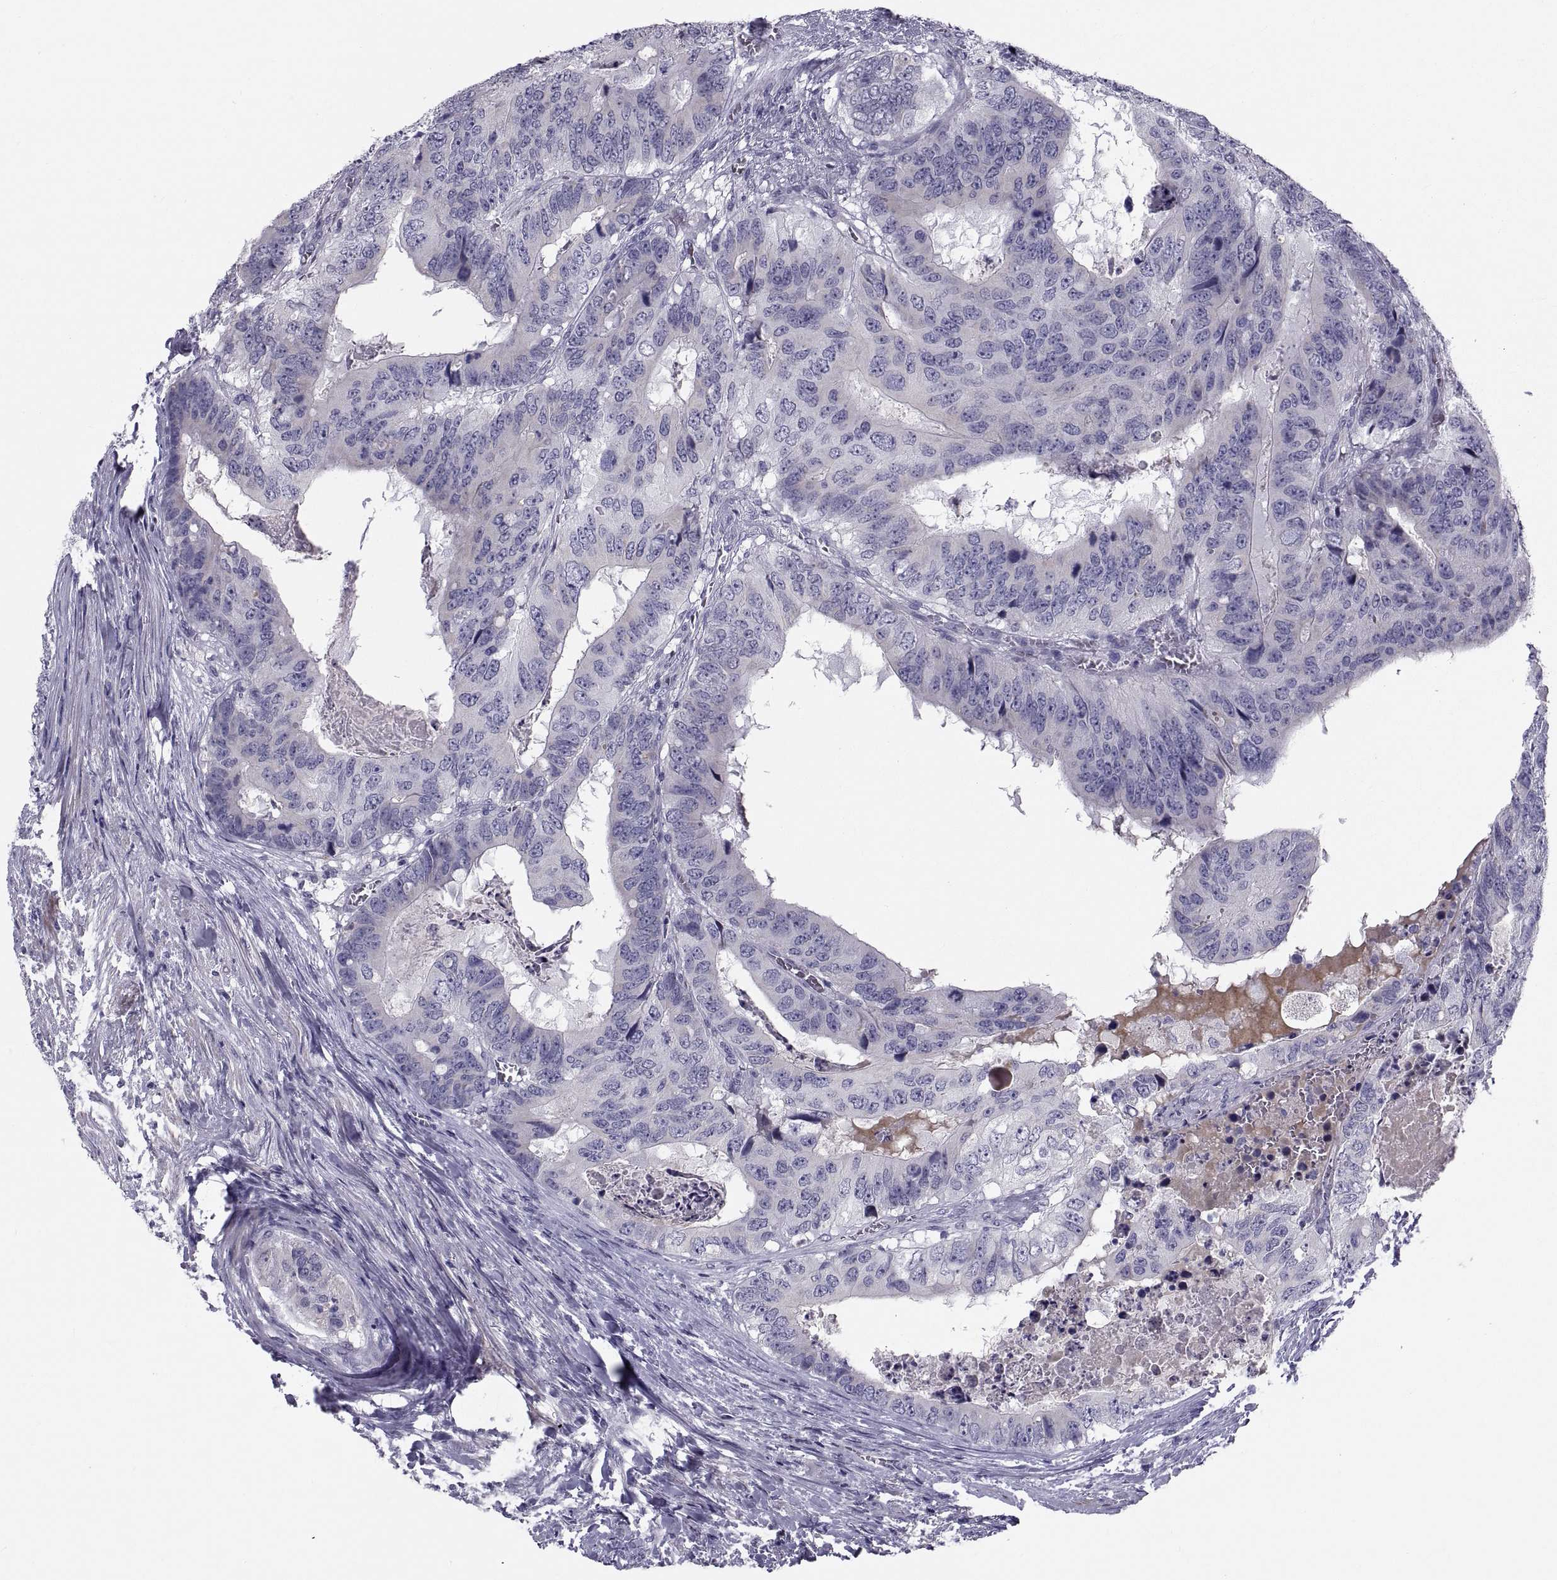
{"staining": {"intensity": "negative", "quantity": "none", "location": "none"}, "tissue": "colorectal cancer", "cell_type": "Tumor cells", "image_type": "cancer", "snomed": [{"axis": "morphology", "description": "Adenocarcinoma, NOS"}, {"axis": "topography", "description": "Colon"}], "caption": "An image of human colorectal cancer (adenocarcinoma) is negative for staining in tumor cells. (DAB immunohistochemistry visualized using brightfield microscopy, high magnification).", "gene": "PDZRN4", "patient": {"sex": "male", "age": 79}}